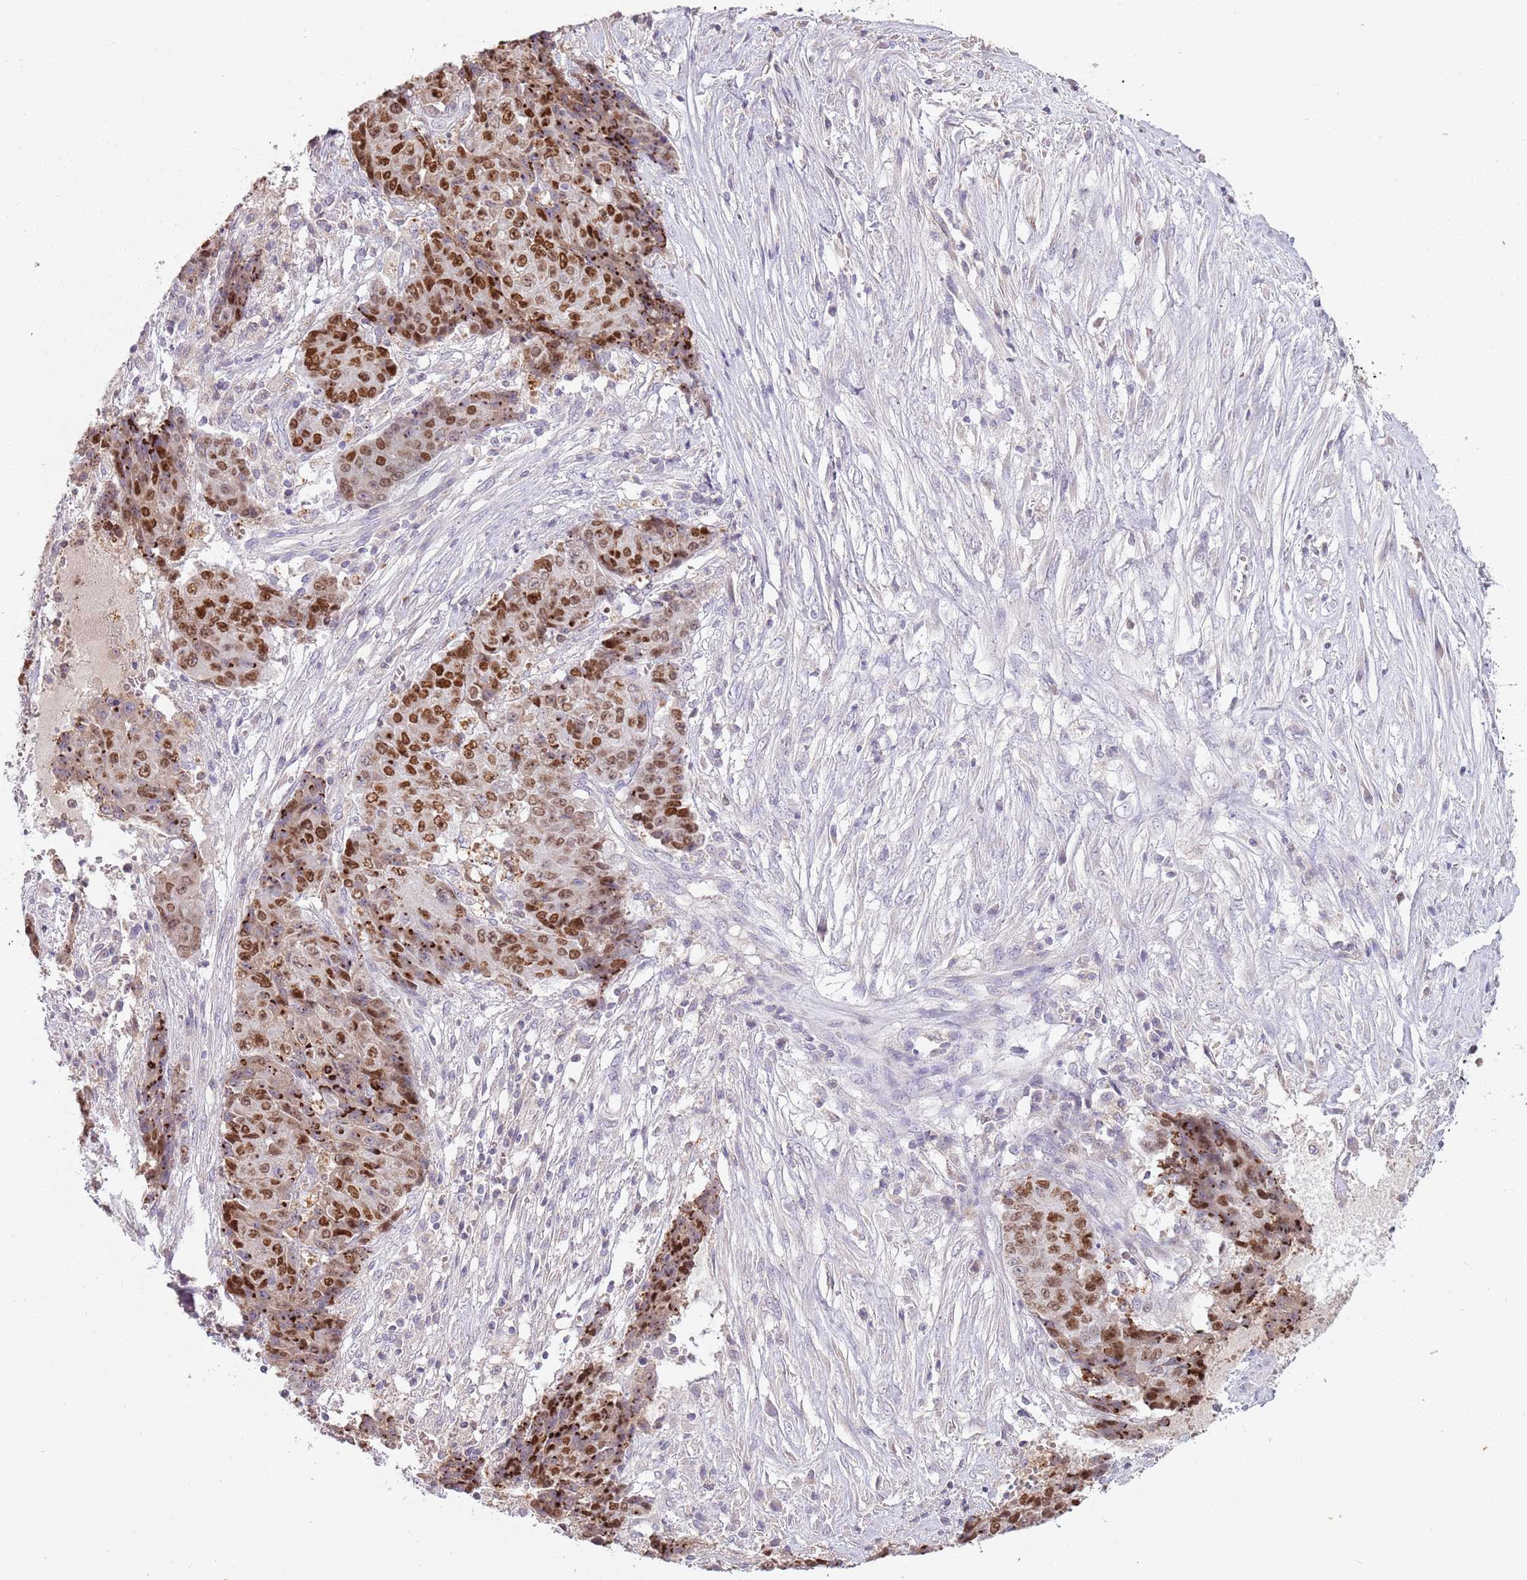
{"staining": {"intensity": "strong", "quantity": ">75%", "location": "nuclear"}, "tissue": "ovarian cancer", "cell_type": "Tumor cells", "image_type": "cancer", "snomed": [{"axis": "morphology", "description": "Carcinoma, endometroid"}, {"axis": "topography", "description": "Ovary"}], "caption": "Strong nuclear expression is appreciated in about >75% of tumor cells in endometroid carcinoma (ovarian).", "gene": "SYS1", "patient": {"sex": "female", "age": 42}}